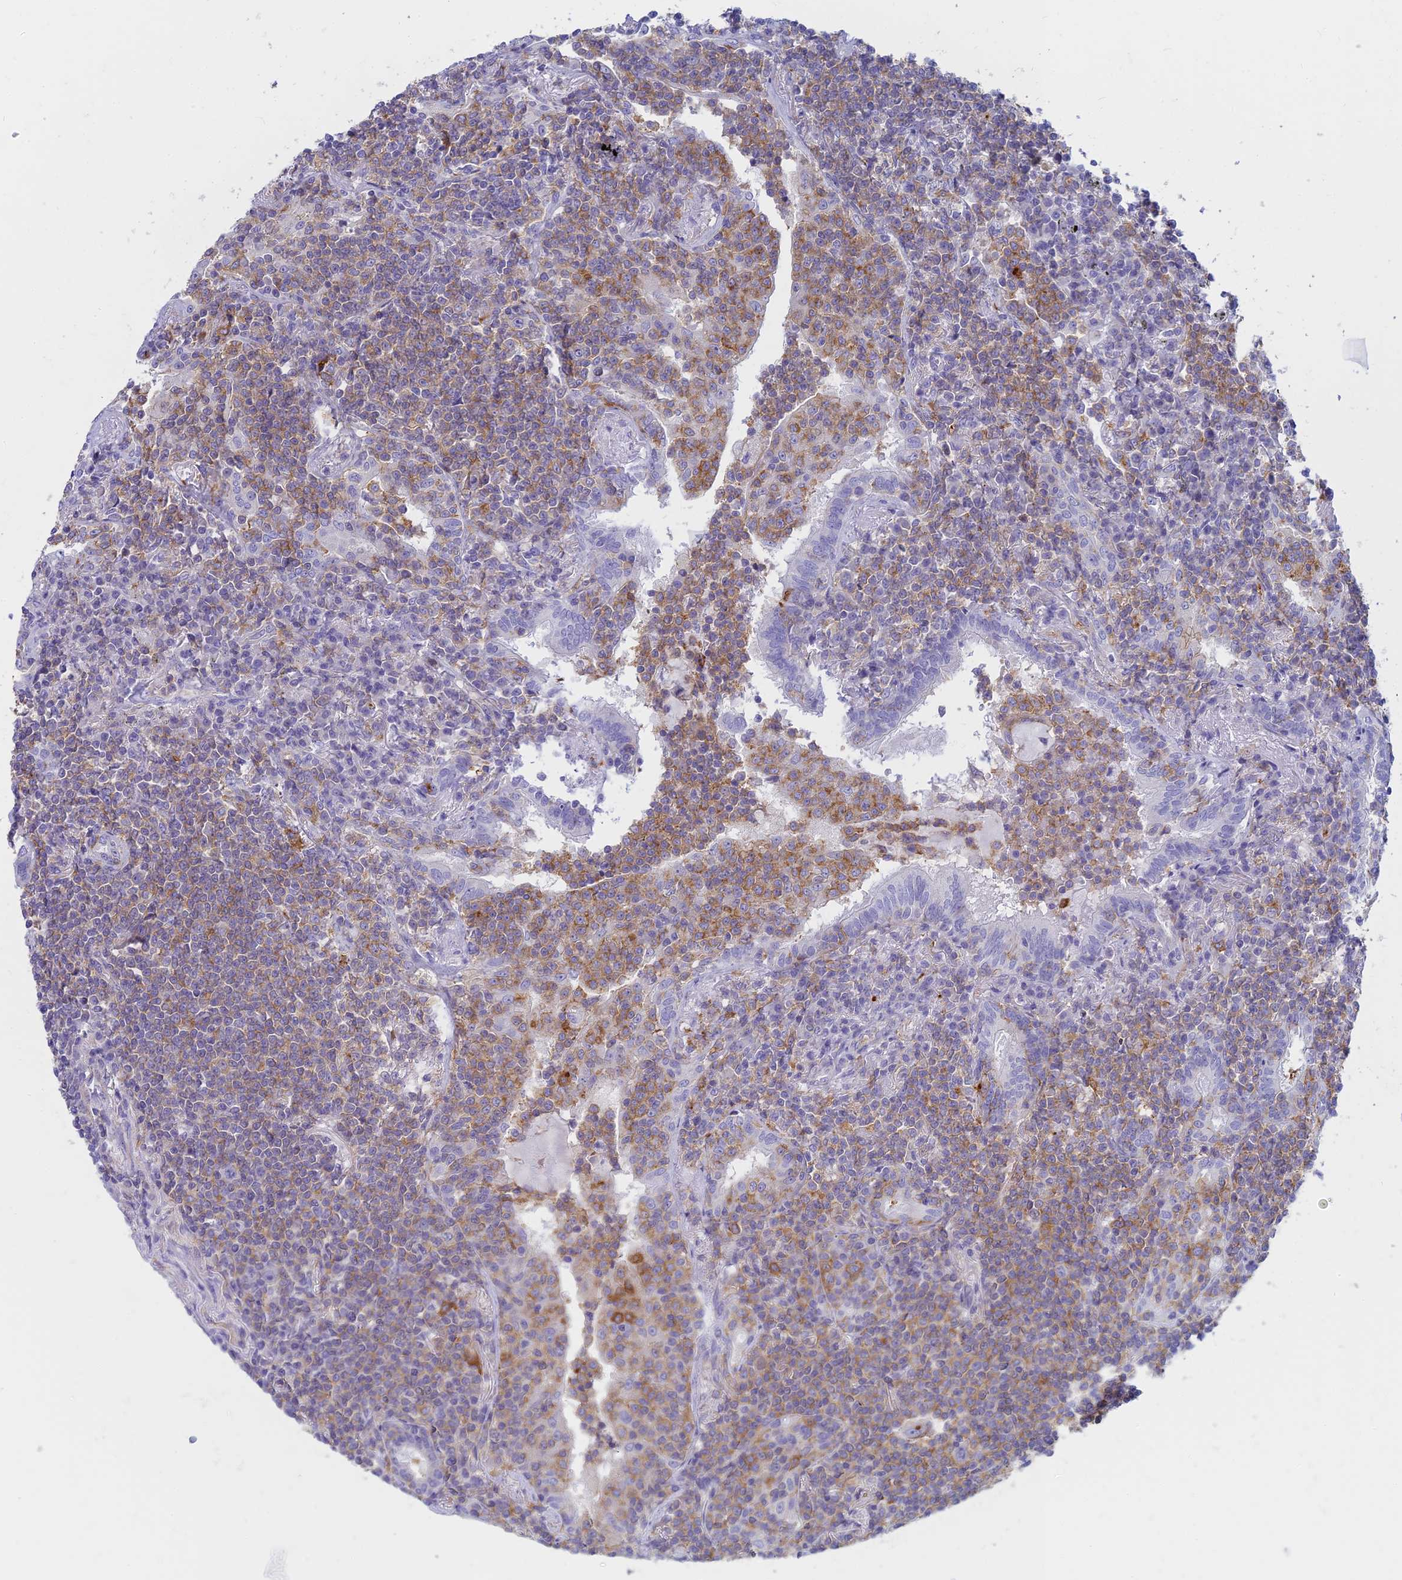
{"staining": {"intensity": "weak", "quantity": "25%-75%", "location": "cytoplasmic/membranous"}, "tissue": "lymphoma", "cell_type": "Tumor cells", "image_type": "cancer", "snomed": [{"axis": "morphology", "description": "Malignant lymphoma, non-Hodgkin's type, Low grade"}, {"axis": "topography", "description": "Lung"}], "caption": "Immunohistochemistry (IHC) photomicrograph of neoplastic tissue: human malignant lymphoma, non-Hodgkin's type (low-grade) stained using IHC exhibits low levels of weak protein expression localized specifically in the cytoplasmic/membranous of tumor cells, appearing as a cytoplasmic/membranous brown color.", "gene": "STRN4", "patient": {"sex": "female", "age": 71}}